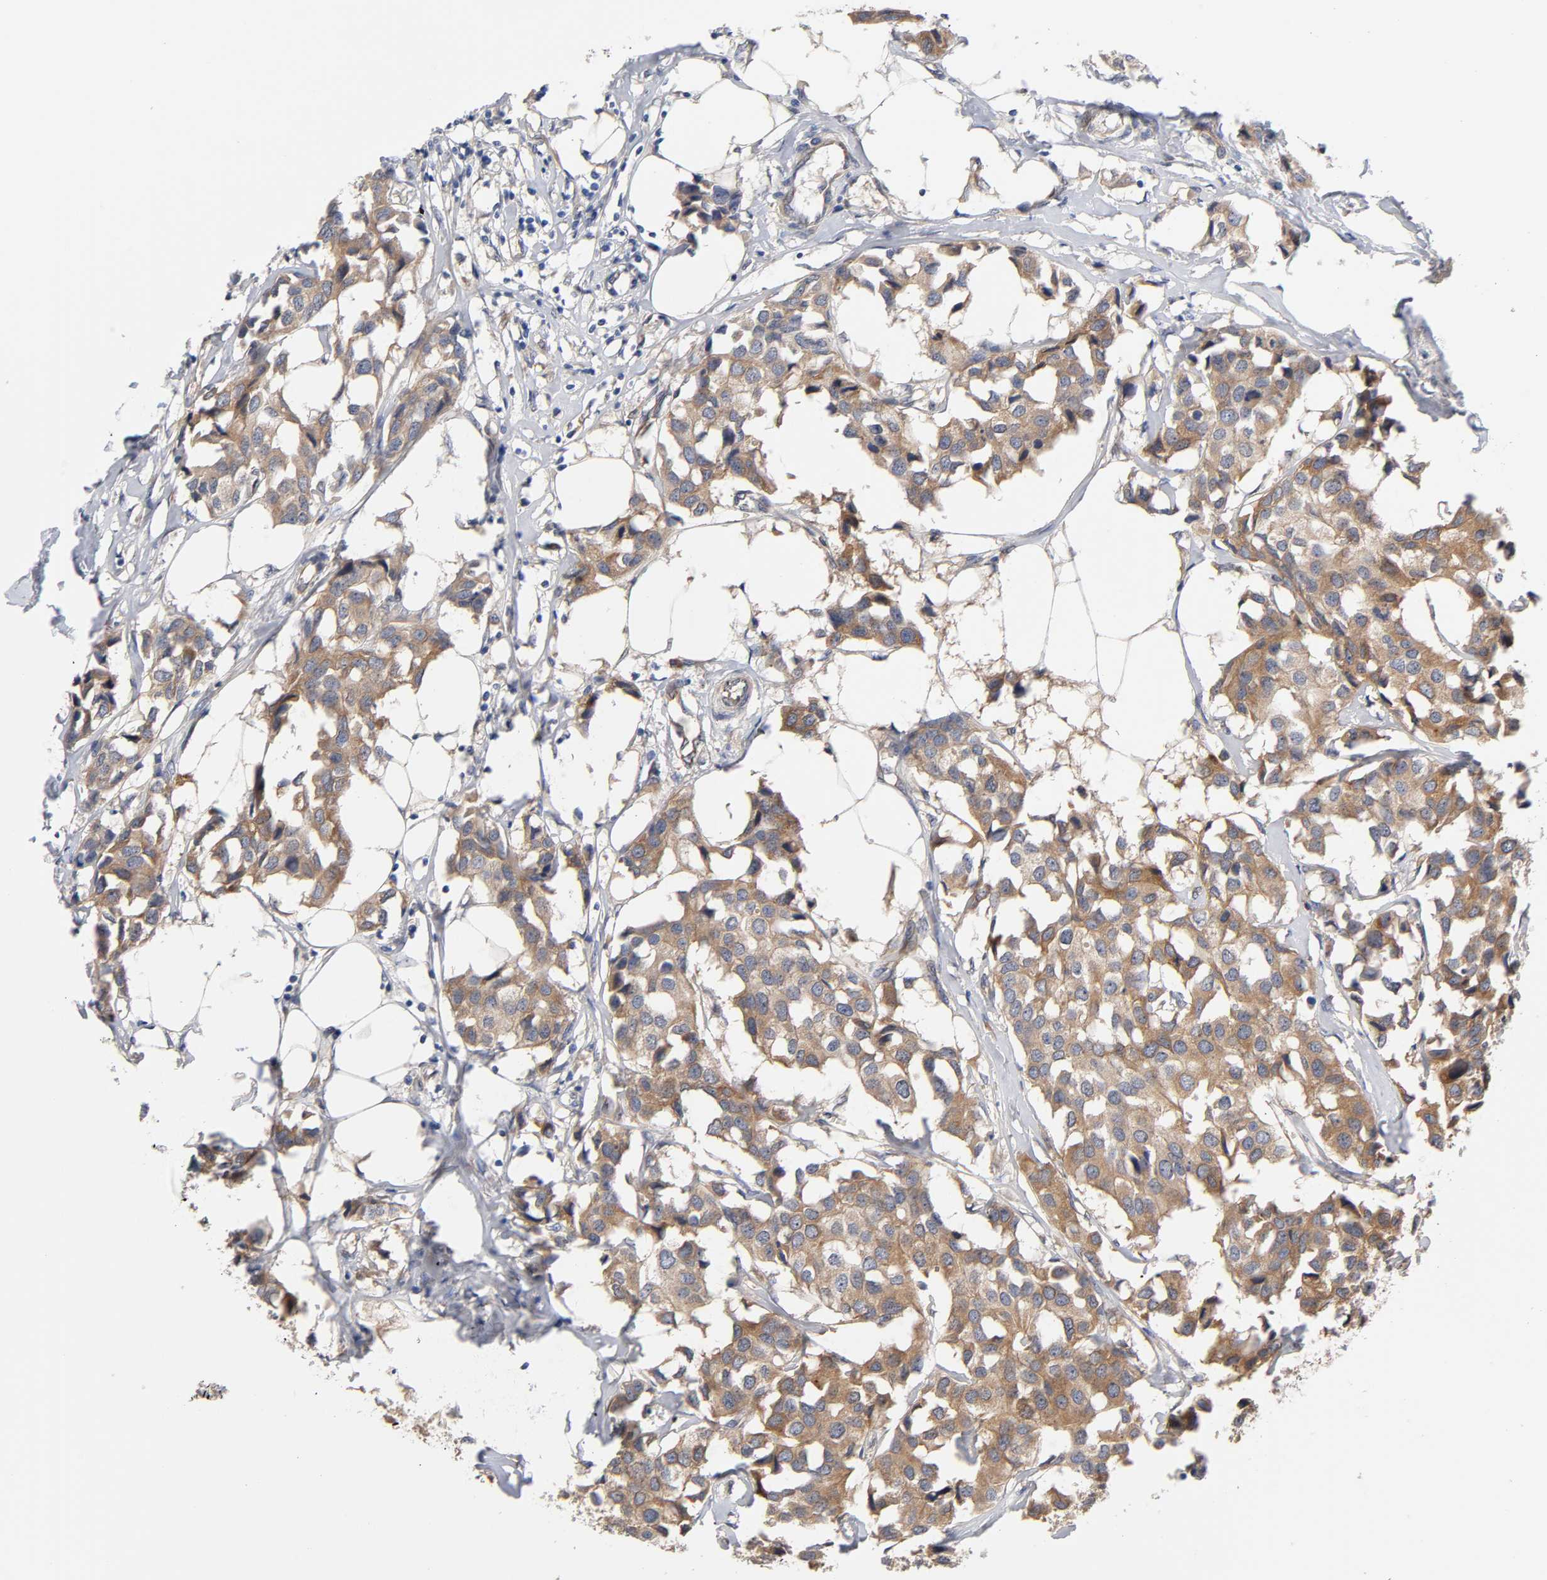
{"staining": {"intensity": "moderate", "quantity": ">75%", "location": "cytoplasmic/membranous"}, "tissue": "breast cancer", "cell_type": "Tumor cells", "image_type": "cancer", "snomed": [{"axis": "morphology", "description": "Duct carcinoma"}, {"axis": "topography", "description": "Breast"}], "caption": "Human breast intraductal carcinoma stained for a protein (brown) shows moderate cytoplasmic/membranous positive staining in about >75% of tumor cells.", "gene": "RAB13", "patient": {"sex": "female", "age": 80}}